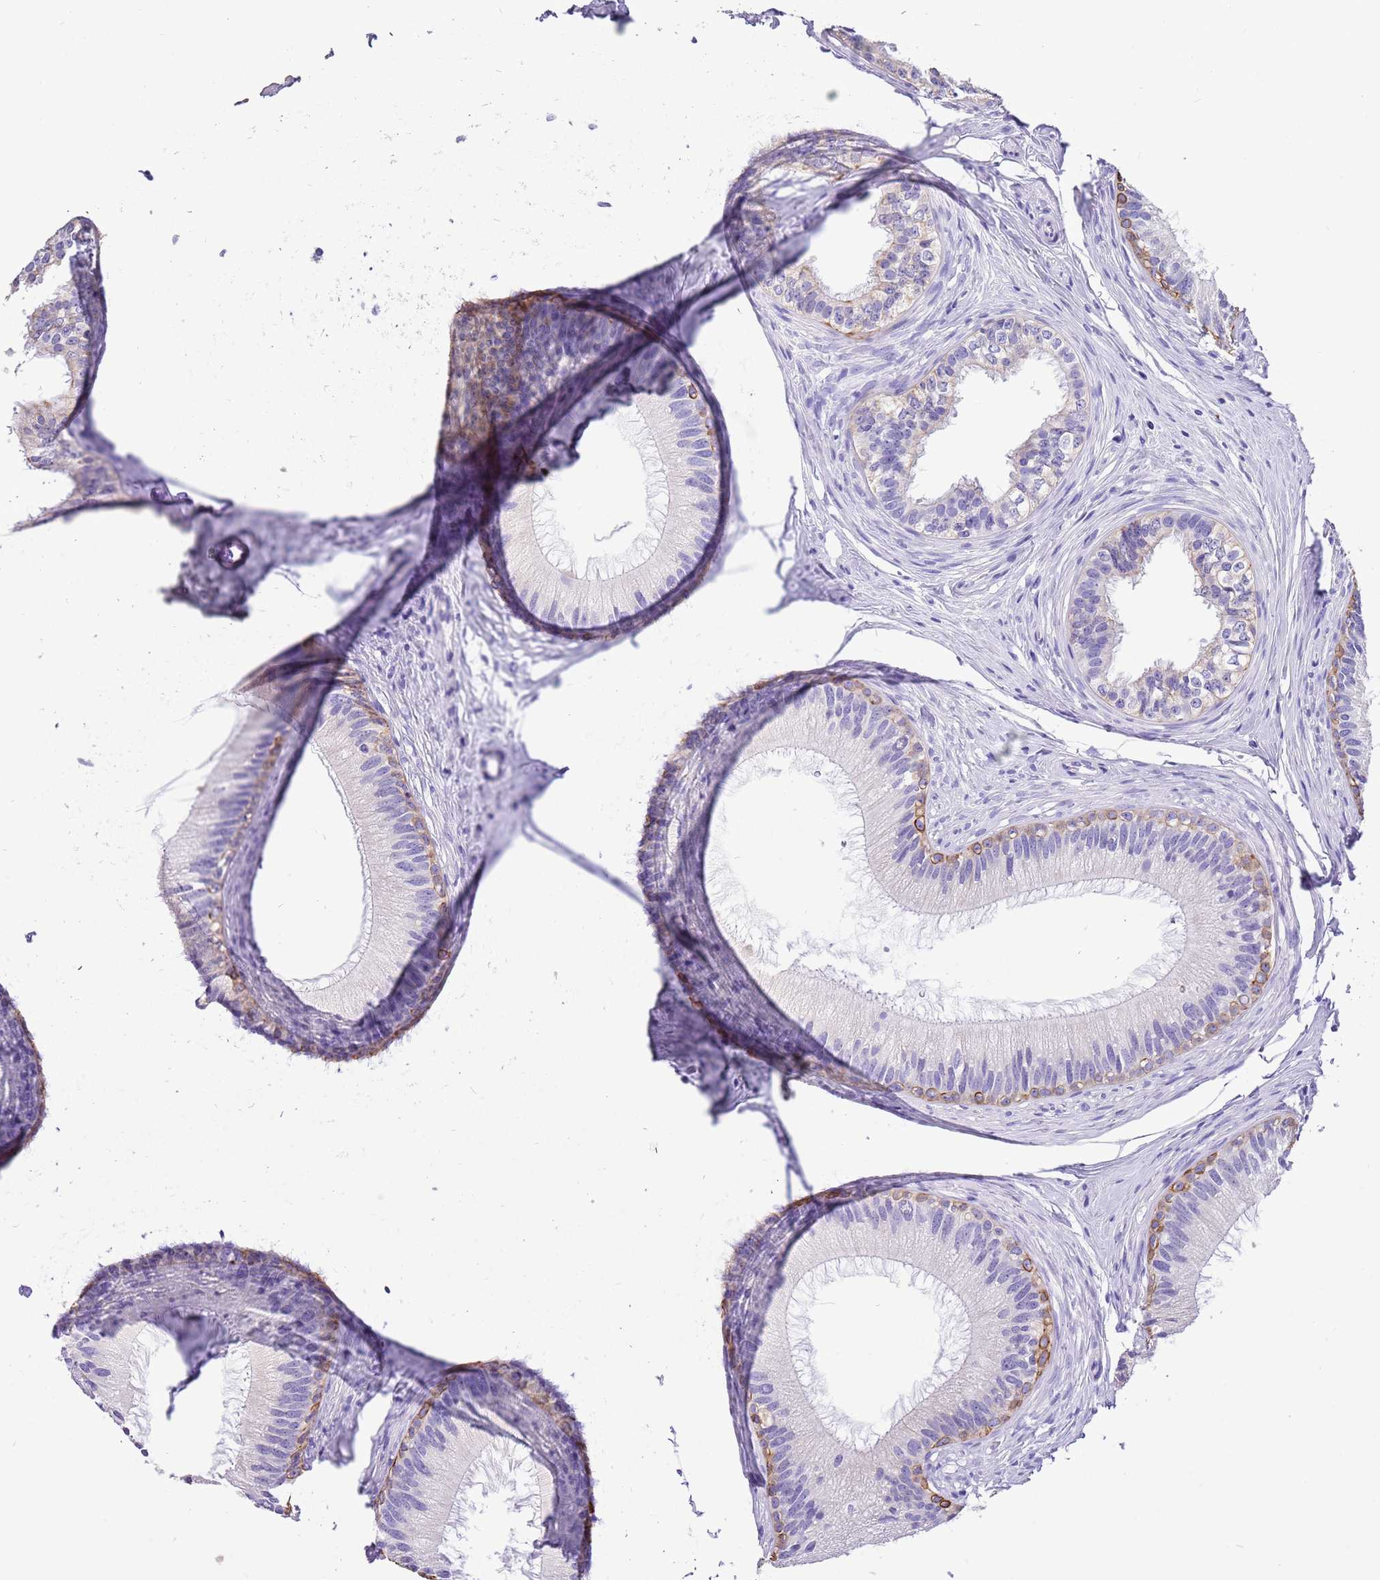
{"staining": {"intensity": "moderate", "quantity": "25%-75%", "location": "cytoplasmic/membranous"}, "tissue": "epididymis", "cell_type": "Glandular cells", "image_type": "normal", "snomed": [{"axis": "morphology", "description": "Normal tissue, NOS"}, {"axis": "topography", "description": "Epididymis"}], "caption": "Protein analysis of normal epididymis shows moderate cytoplasmic/membranous expression in about 25%-75% of glandular cells. Using DAB (3,3'-diaminobenzidine) (brown) and hematoxylin (blue) stains, captured at high magnification using brightfield microscopy.", "gene": "R3HDM4", "patient": {"sex": "male", "age": 27}}